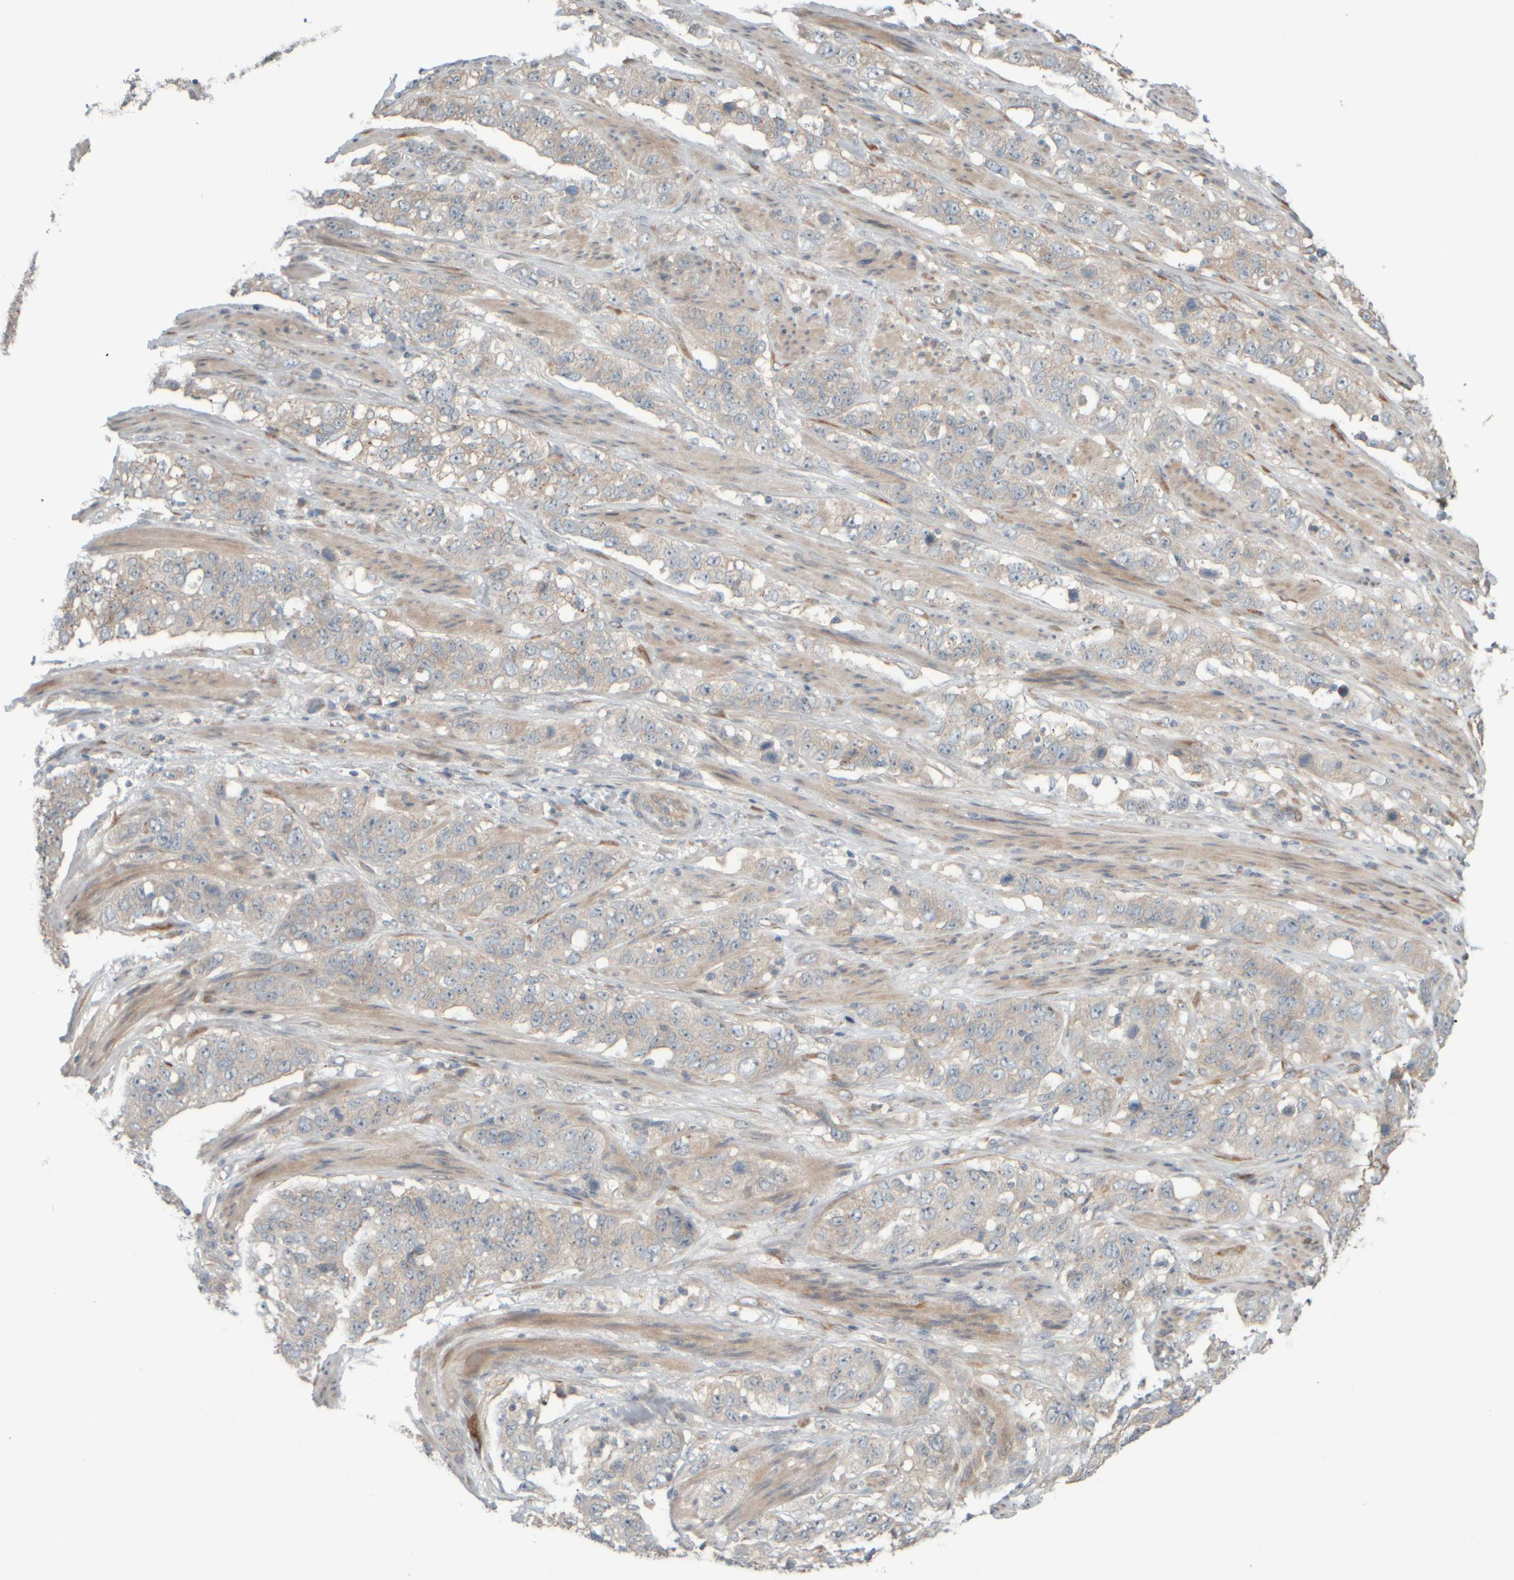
{"staining": {"intensity": "weak", "quantity": "<25%", "location": "cytoplasmic/membranous"}, "tissue": "stomach cancer", "cell_type": "Tumor cells", "image_type": "cancer", "snomed": [{"axis": "morphology", "description": "Adenocarcinoma, NOS"}, {"axis": "topography", "description": "Stomach"}], "caption": "The micrograph exhibits no staining of tumor cells in stomach cancer (adenocarcinoma). The staining is performed using DAB brown chromogen with nuclei counter-stained in using hematoxylin.", "gene": "HGS", "patient": {"sex": "male", "age": 48}}